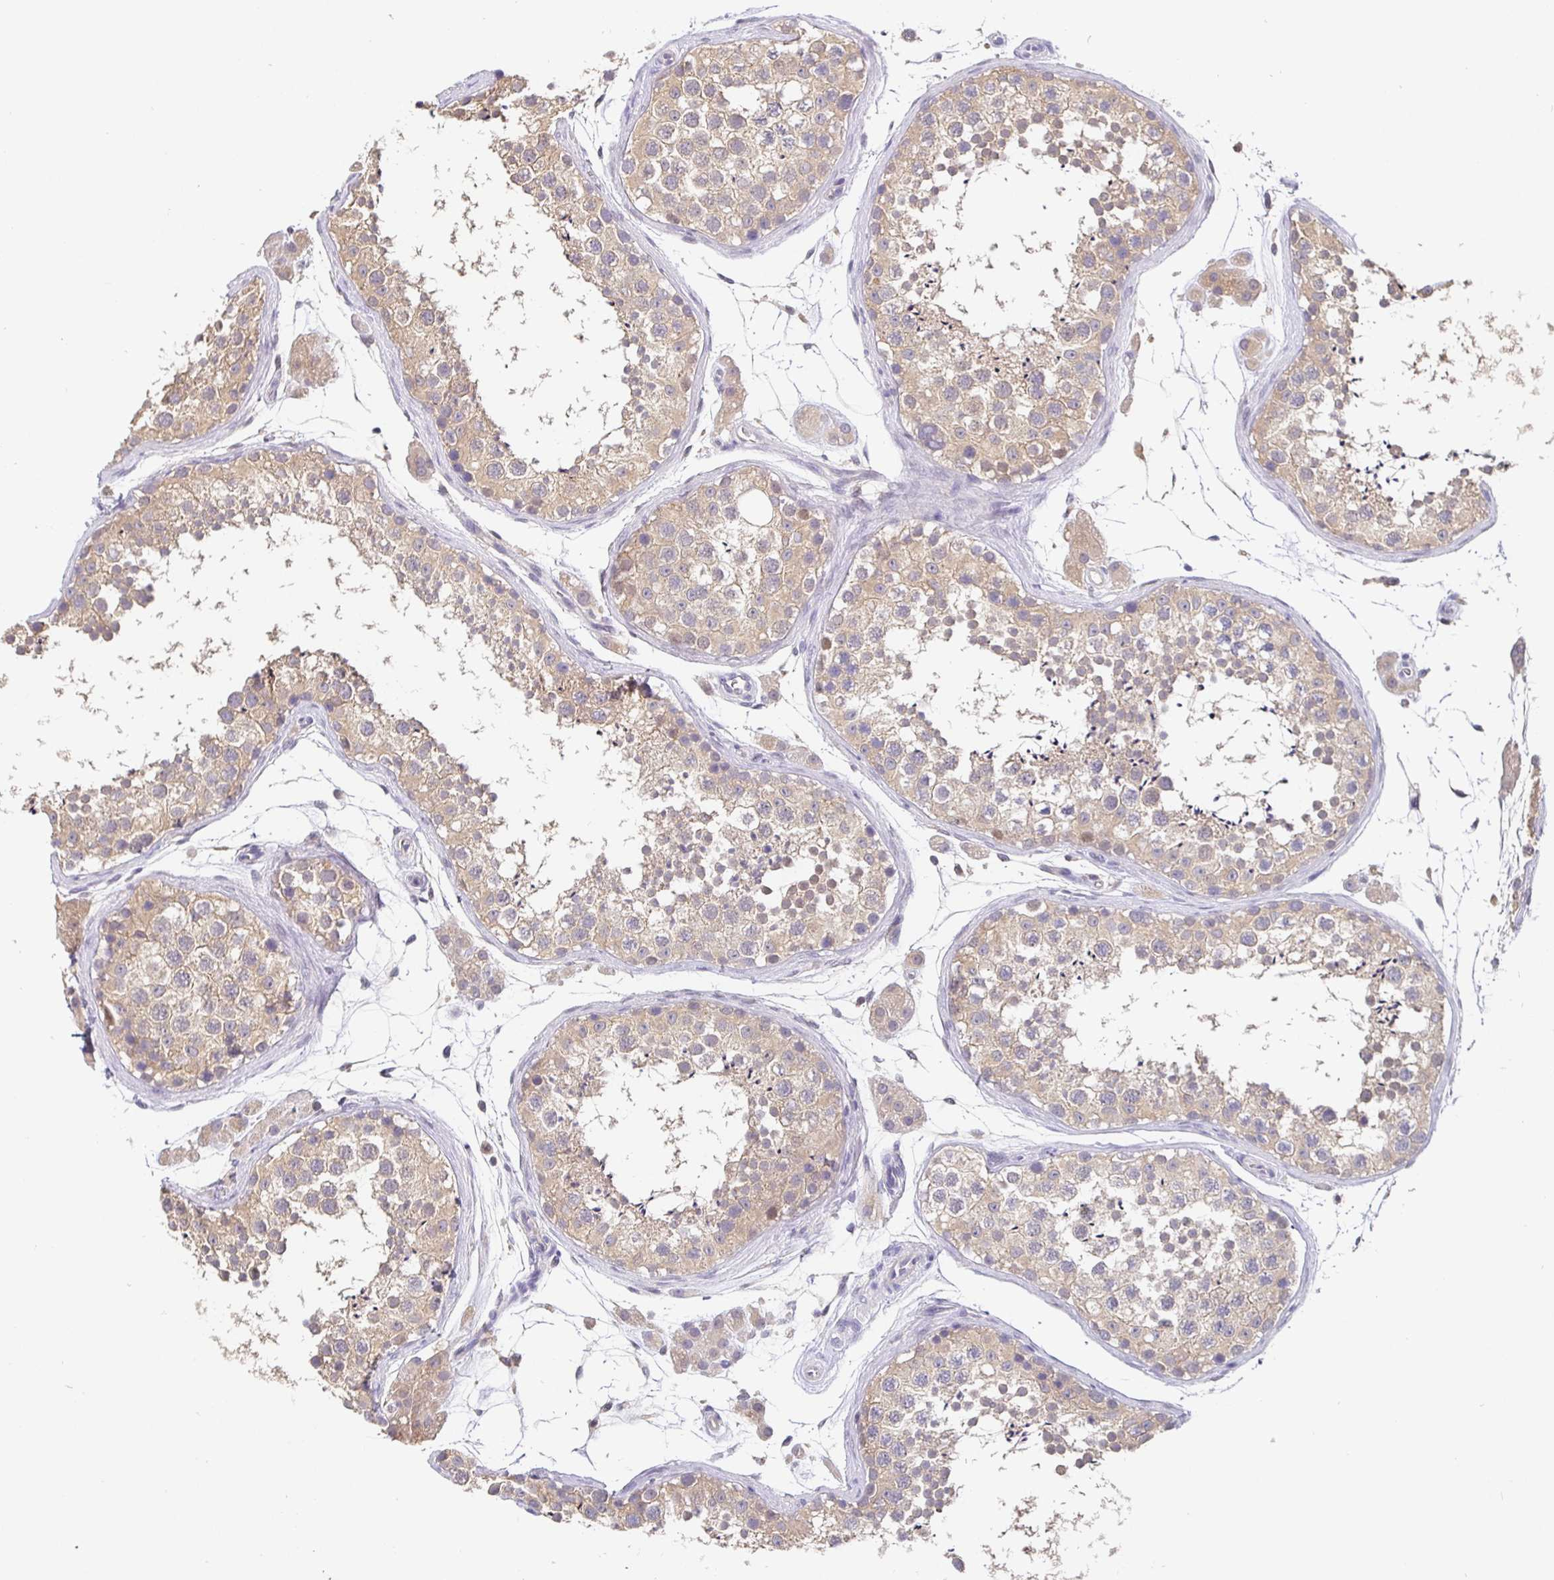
{"staining": {"intensity": "moderate", "quantity": ">75%", "location": "cytoplasmic/membranous"}, "tissue": "testis", "cell_type": "Cells in seminiferous ducts", "image_type": "normal", "snomed": [{"axis": "morphology", "description": "Normal tissue, NOS"}, {"axis": "topography", "description": "Testis"}], "caption": "Immunohistochemistry image of normal human testis stained for a protein (brown), which shows medium levels of moderate cytoplasmic/membranous positivity in about >75% of cells in seminiferous ducts.", "gene": "SATB1", "patient": {"sex": "male", "age": 41}}